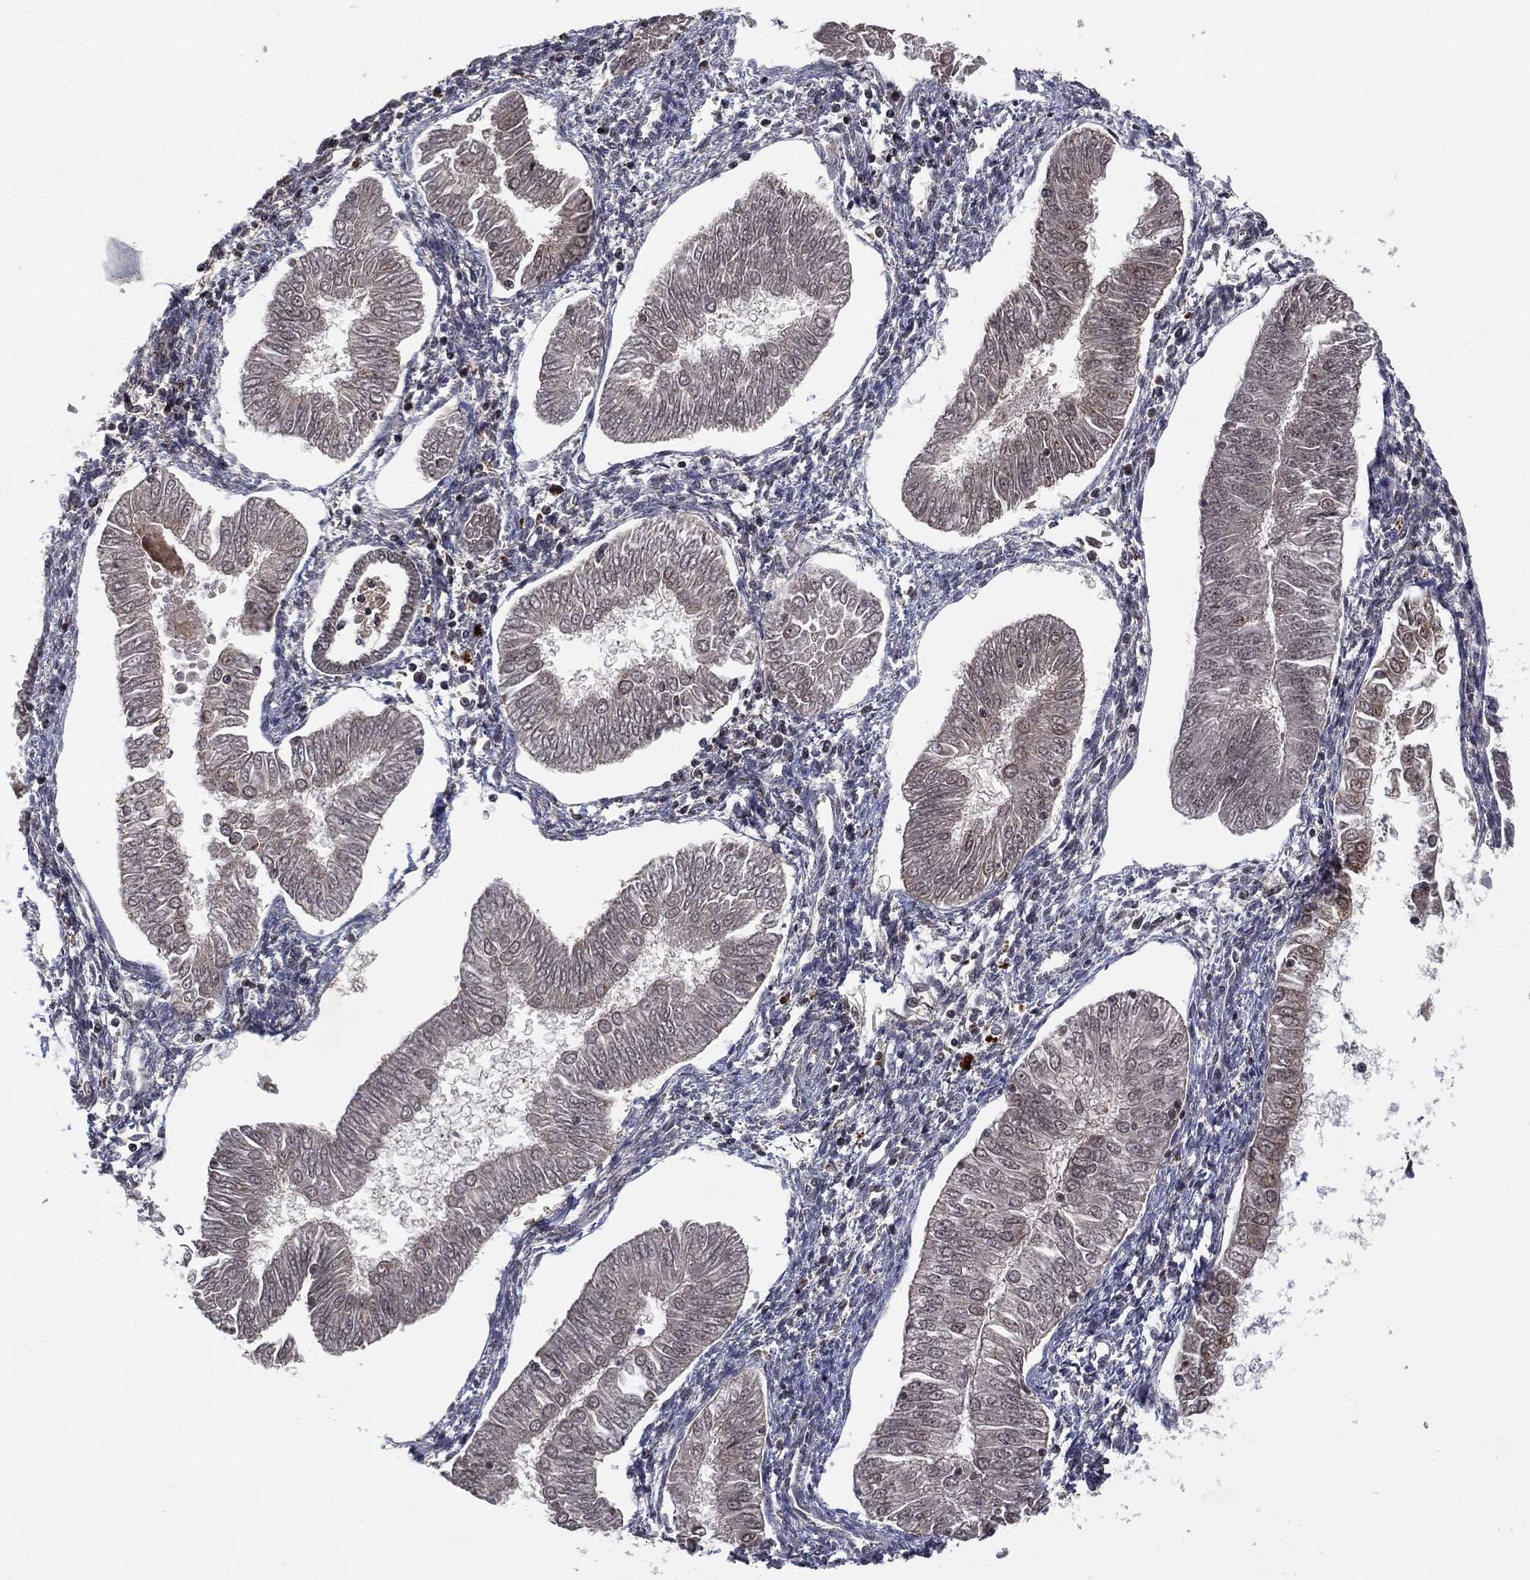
{"staining": {"intensity": "negative", "quantity": "none", "location": "none"}, "tissue": "endometrial cancer", "cell_type": "Tumor cells", "image_type": "cancer", "snomed": [{"axis": "morphology", "description": "Adenocarcinoma, NOS"}, {"axis": "topography", "description": "Endometrium"}], "caption": "There is no significant expression in tumor cells of adenocarcinoma (endometrial).", "gene": "ATG4B", "patient": {"sex": "female", "age": 53}}